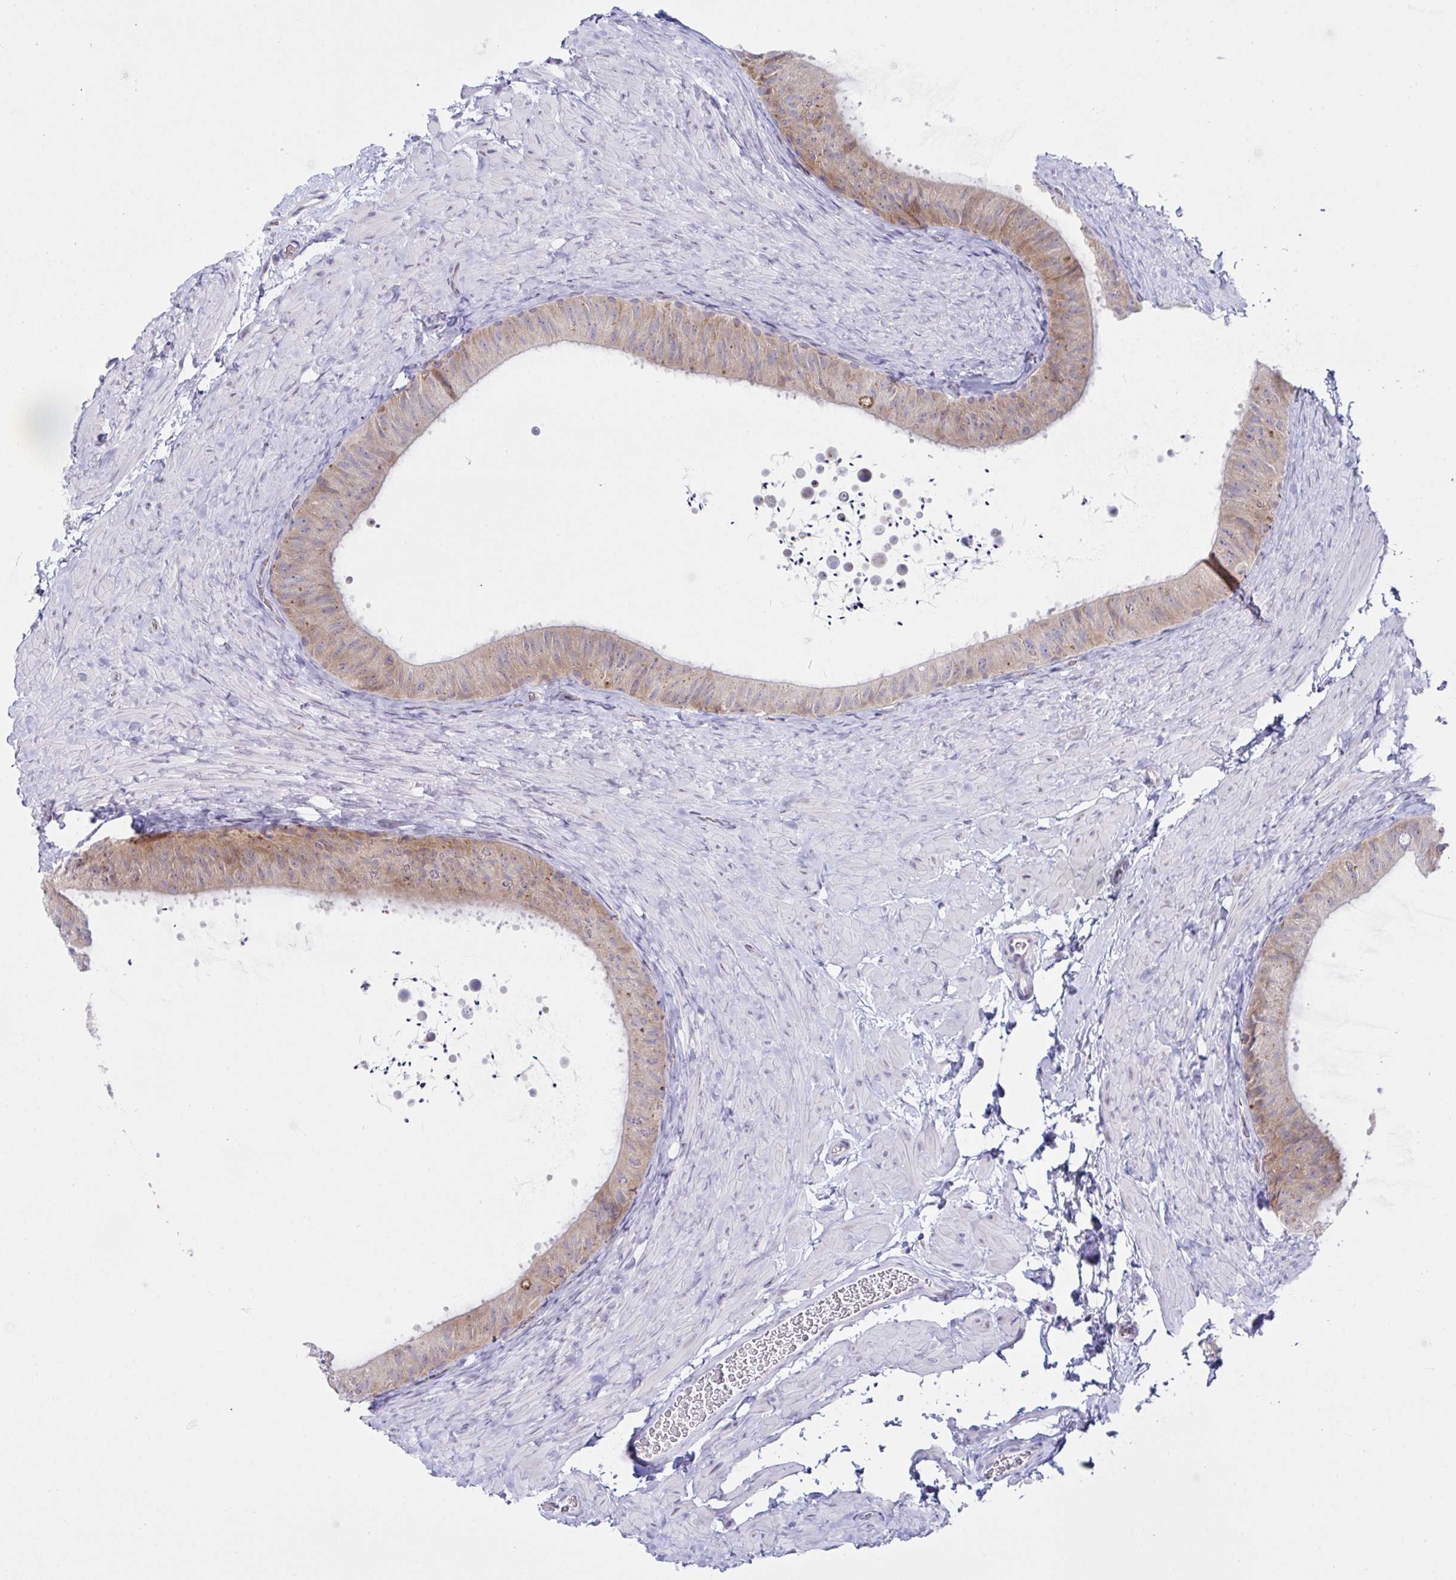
{"staining": {"intensity": "moderate", "quantity": ">75%", "location": "cytoplasmic/membranous"}, "tissue": "epididymis", "cell_type": "Glandular cells", "image_type": "normal", "snomed": [{"axis": "morphology", "description": "Normal tissue, NOS"}, {"axis": "topography", "description": "Epididymis, spermatic cord, NOS"}, {"axis": "topography", "description": "Epididymis"}], "caption": "Epididymis stained with a brown dye shows moderate cytoplasmic/membranous positive staining in about >75% of glandular cells.", "gene": "FAU", "patient": {"sex": "male", "age": 31}}